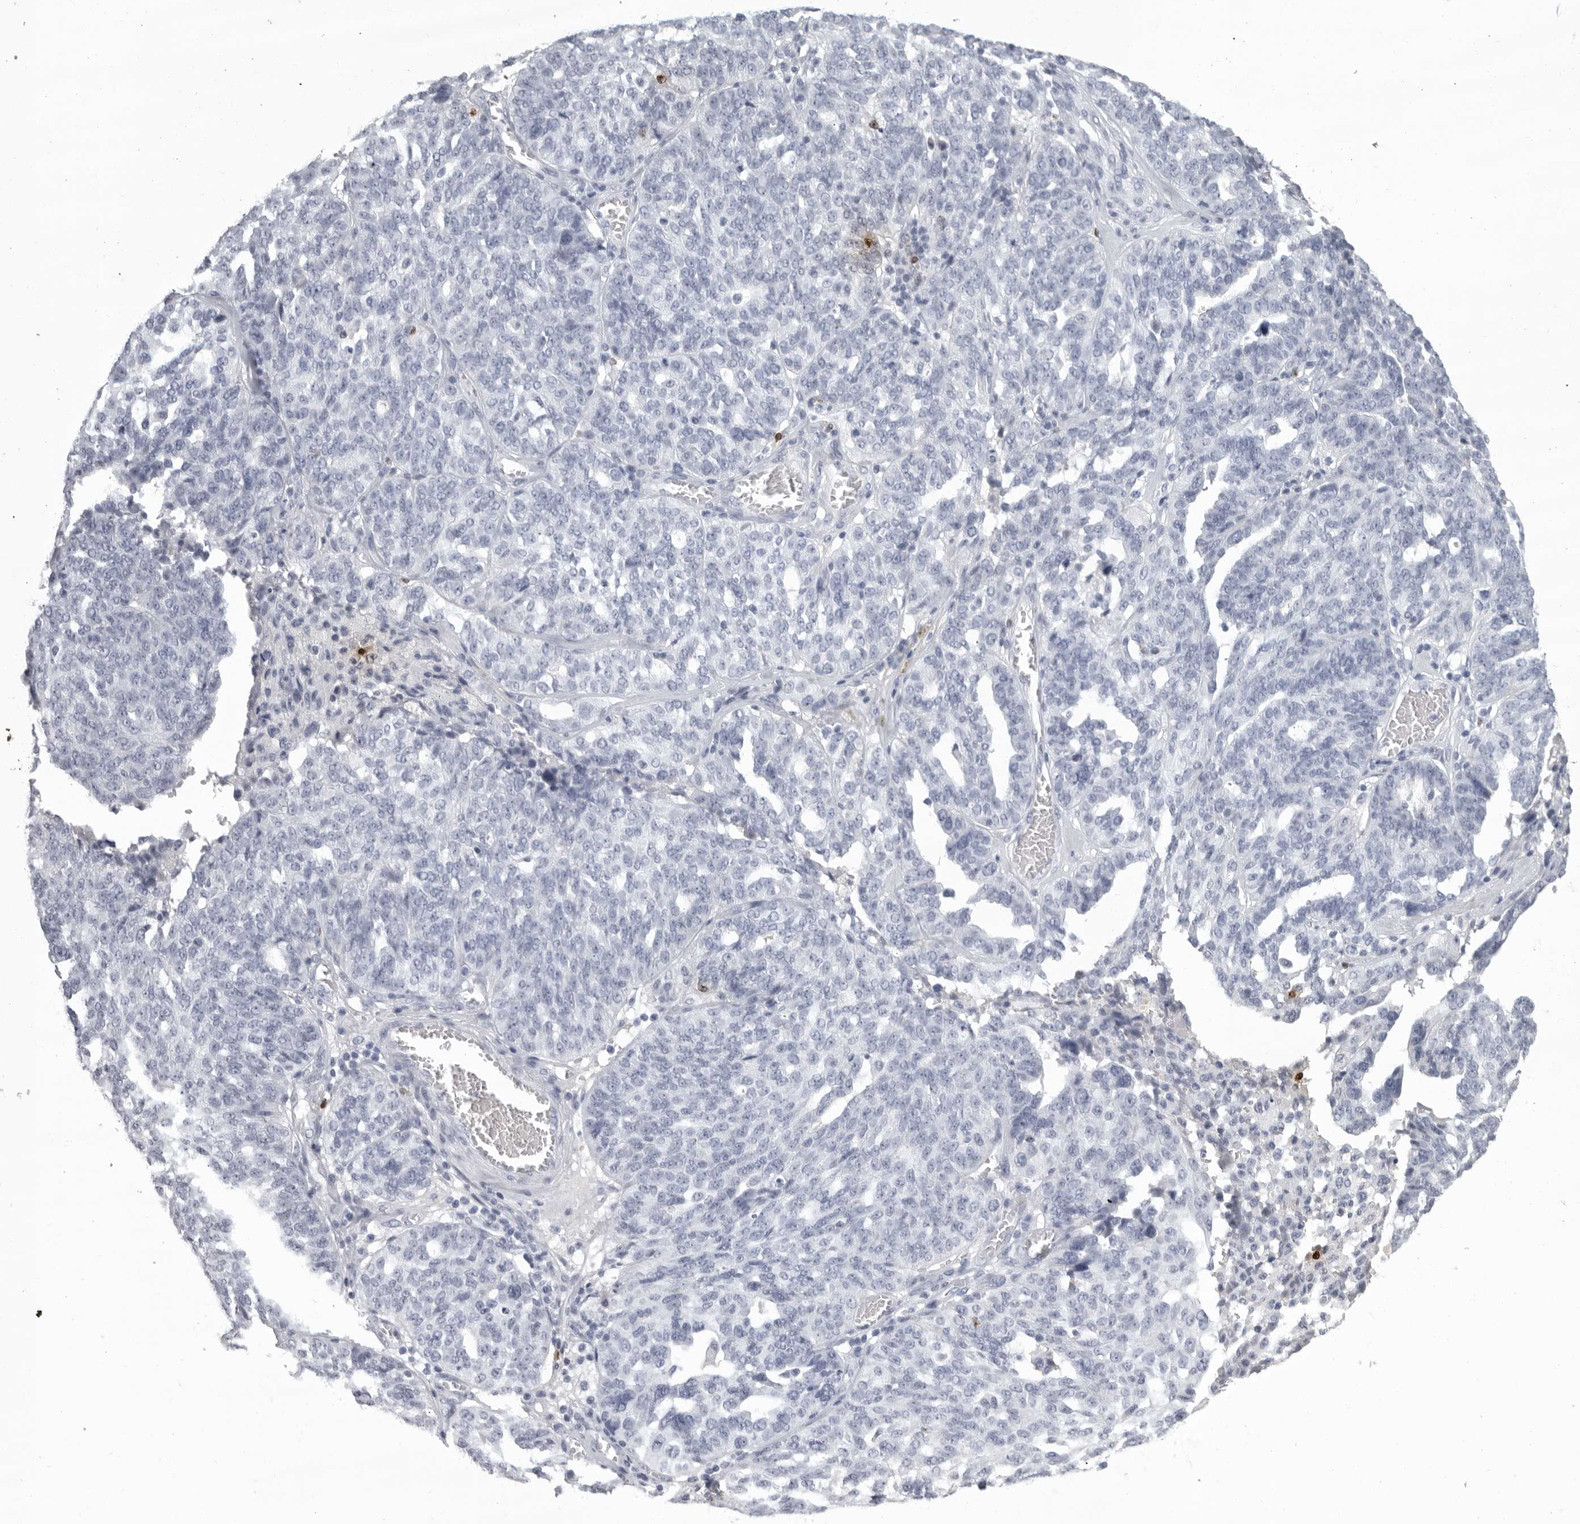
{"staining": {"intensity": "negative", "quantity": "none", "location": "none"}, "tissue": "ovarian cancer", "cell_type": "Tumor cells", "image_type": "cancer", "snomed": [{"axis": "morphology", "description": "Cystadenocarcinoma, serous, NOS"}, {"axis": "topography", "description": "Ovary"}], "caption": "This is an immunohistochemistry micrograph of human ovarian serous cystadenocarcinoma. There is no expression in tumor cells.", "gene": "GNLY", "patient": {"sex": "female", "age": 59}}